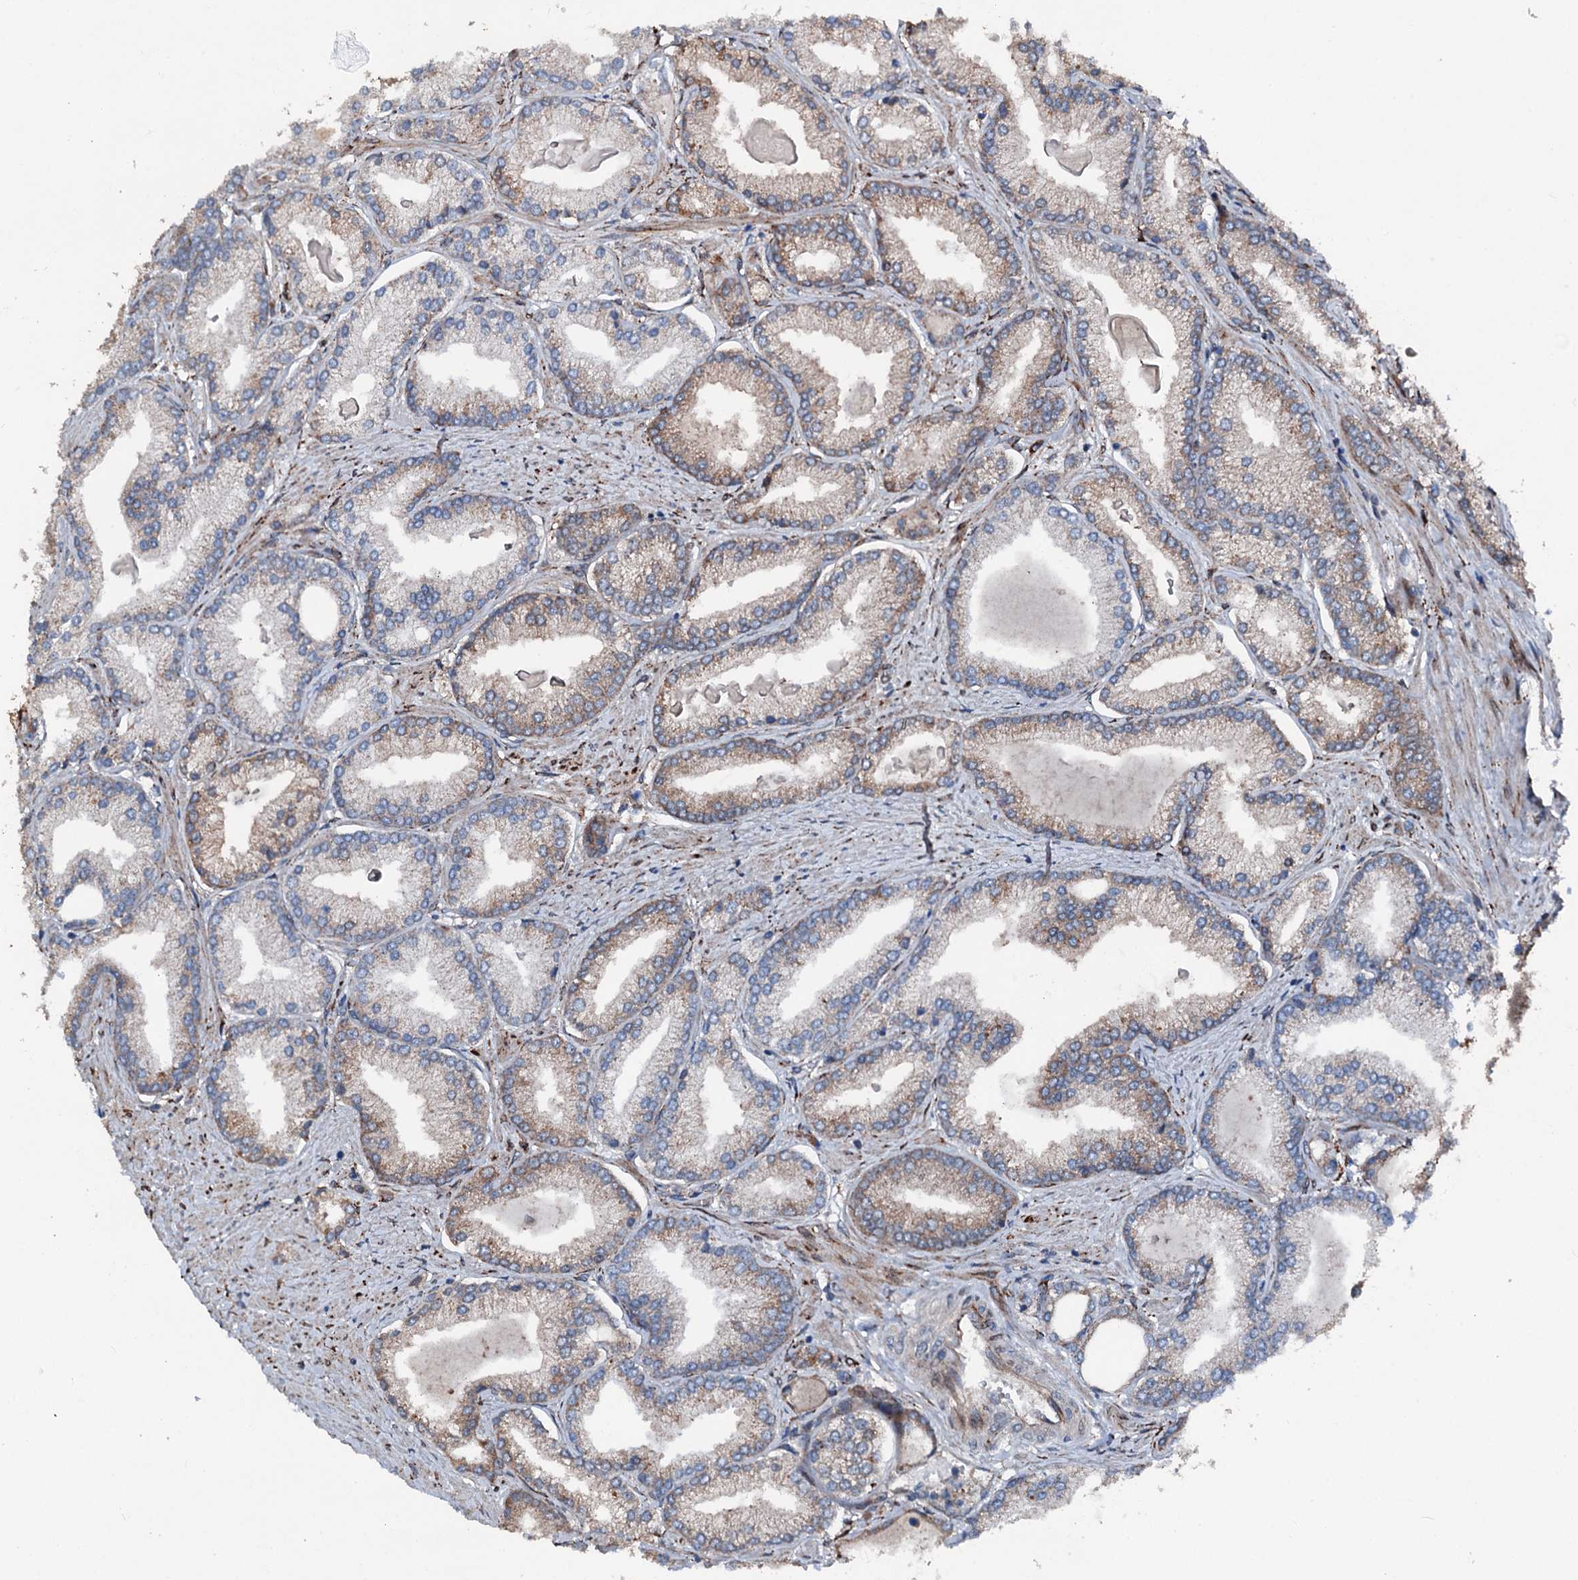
{"staining": {"intensity": "moderate", "quantity": "25%-75%", "location": "cytoplasmic/membranous"}, "tissue": "prostate cancer", "cell_type": "Tumor cells", "image_type": "cancer", "snomed": [{"axis": "morphology", "description": "Adenocarcinoma, High grade"}, {"axis": "topography", "description": "Prostate"}], "caption": "Human prostate cancer (adenocarcinoma (high-grade)) stained with a brown dye demonstrates moderate cytoplasmic/membranous positive expression in approximately 25%-75% of tumor cells.", "gene": "DDIAS", "patient": {"sex": "male", "age": 66}}